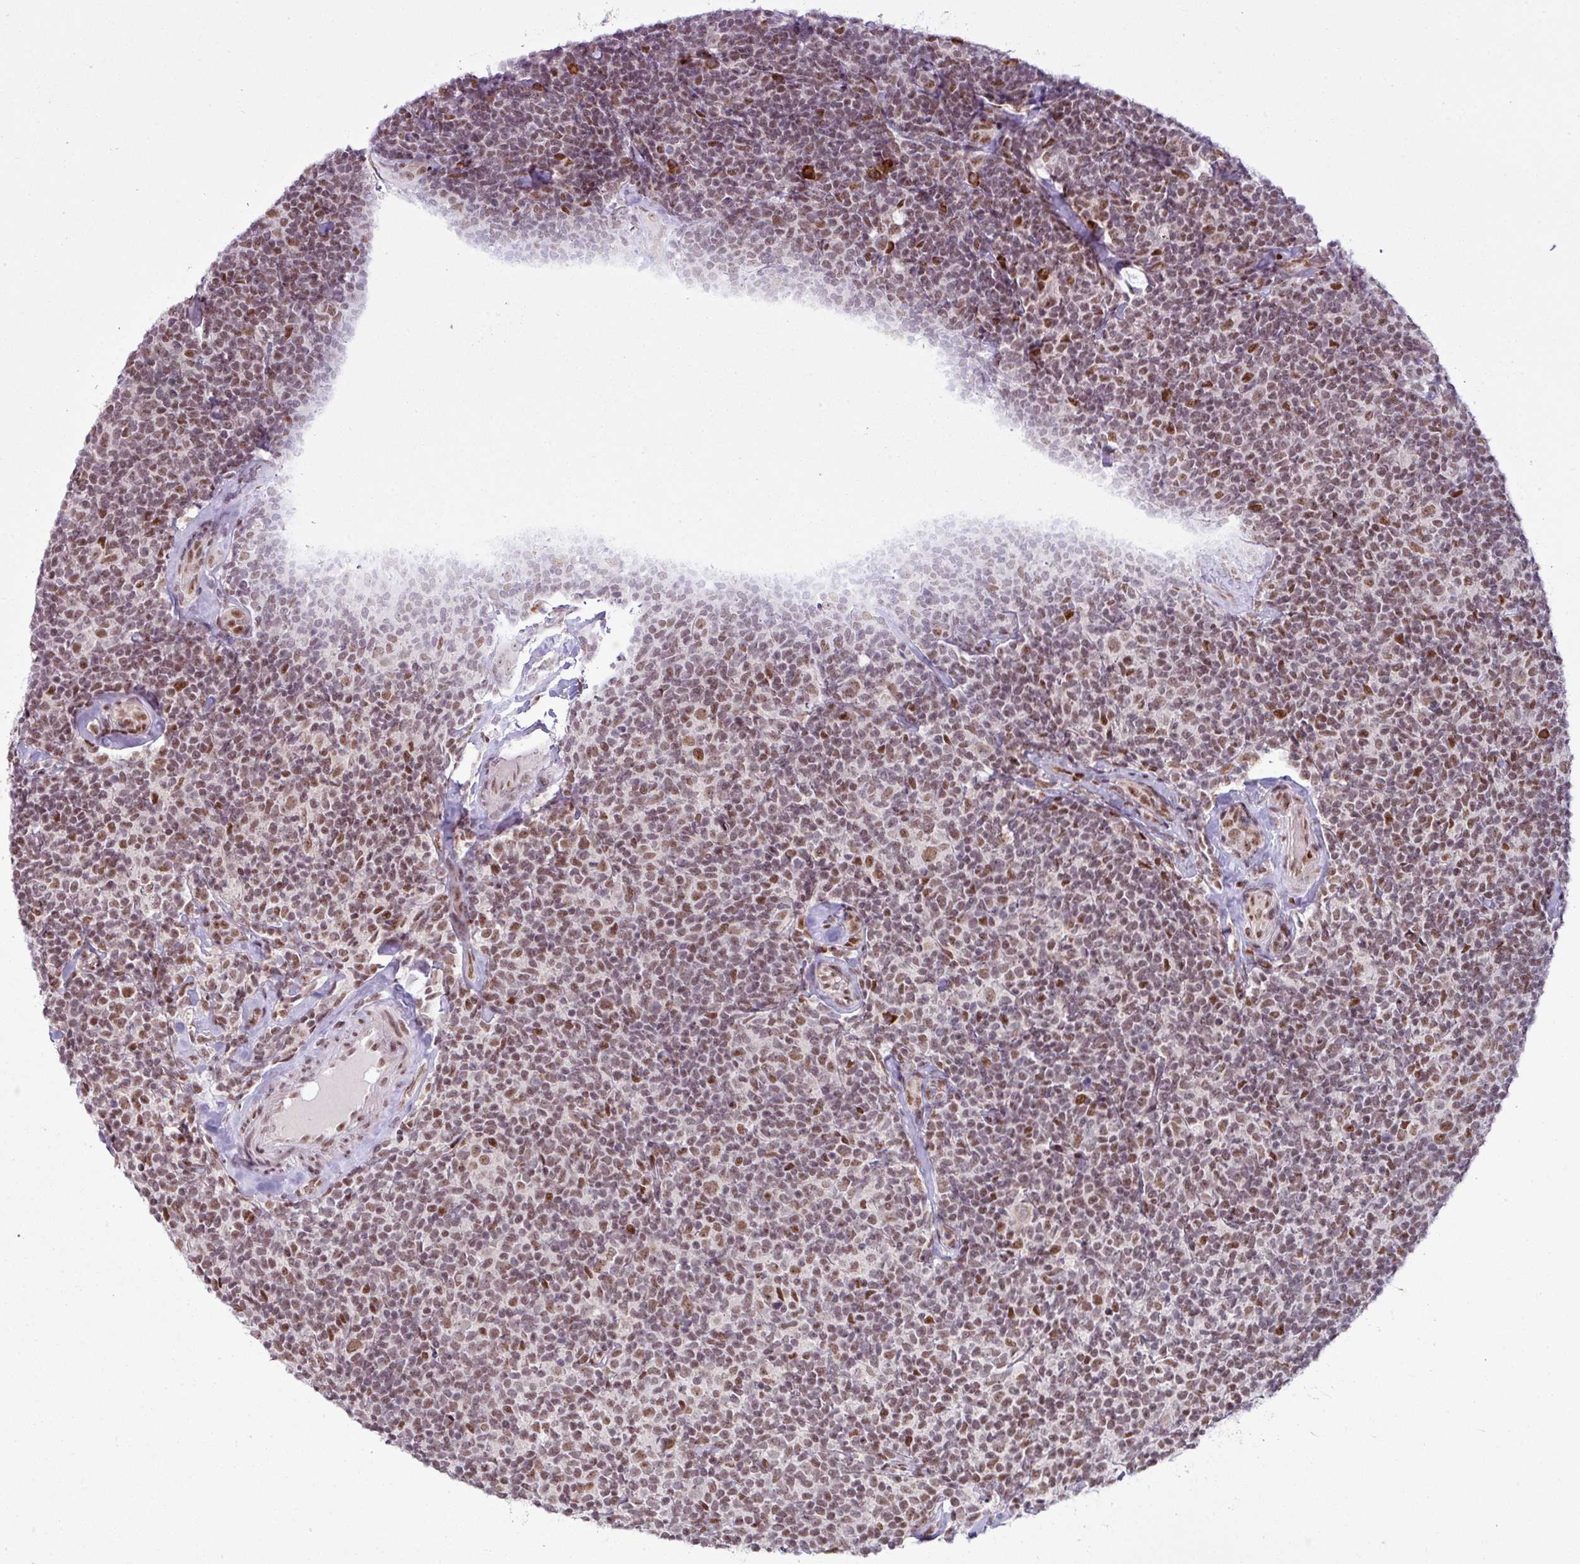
{"staining": {"intensity": "weak", "quantity": "25%-75%", "location": "nuclear"}, "tissue": "lymphoma", "cell_type": "Tumor cells", "image_type": "cancer", "snomed": [{"axis": "morphology", "description": "Malignant lymphoma, non-Hodgkin's type, Low grade"}, {"axis": "topography", "description": "Lymph node"}], "caption": "Brown immunohistochemical staining in lymphoma shows weak nuclear expression in about 25%-75% of tumor cells.", "gene": "PRDM5", "patient": {"sex": "female", "age": 56}}